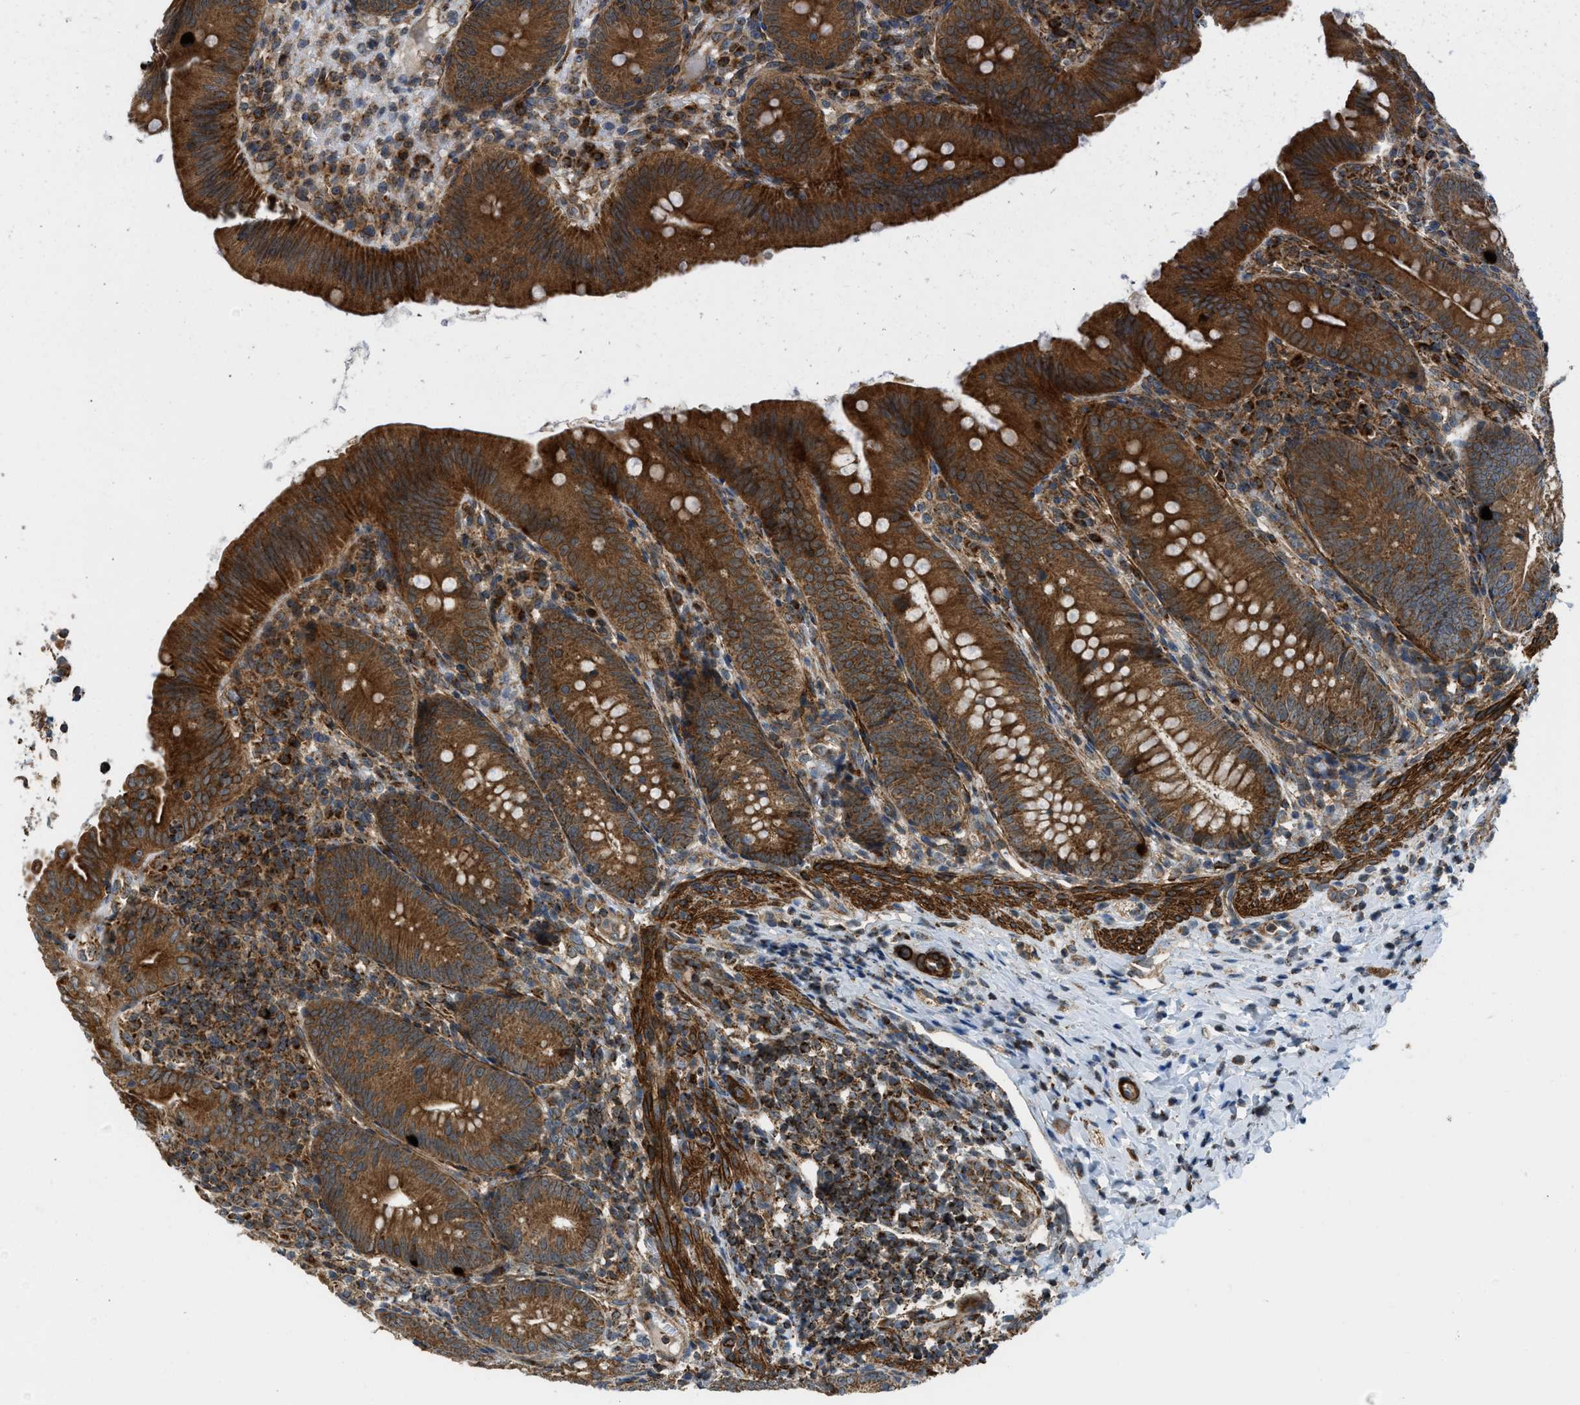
{"staining": {"intensity": "strong", "quantity": ">75%", "location": "cytoplasmic/membranous"}, "tissue": "appendix", "cell_type": "Glandular cells", "image_type": "normal", "snomed": [{"axis": "morphology", "description": "Normal tissue, NOS"}, {"axis": "topography", "description": "Appendix"}], "caption": "Unremarkable appendix reveals strong cytoplasmic/membranous expression in approximately >75% of glandular cells The protein is stained brown, and the nuclei are stained in blue (DAB IHC with brightfield microscopy, high magnification)..", "gene": "SESN2", "patient": {"sex": "male", "age": 1}}